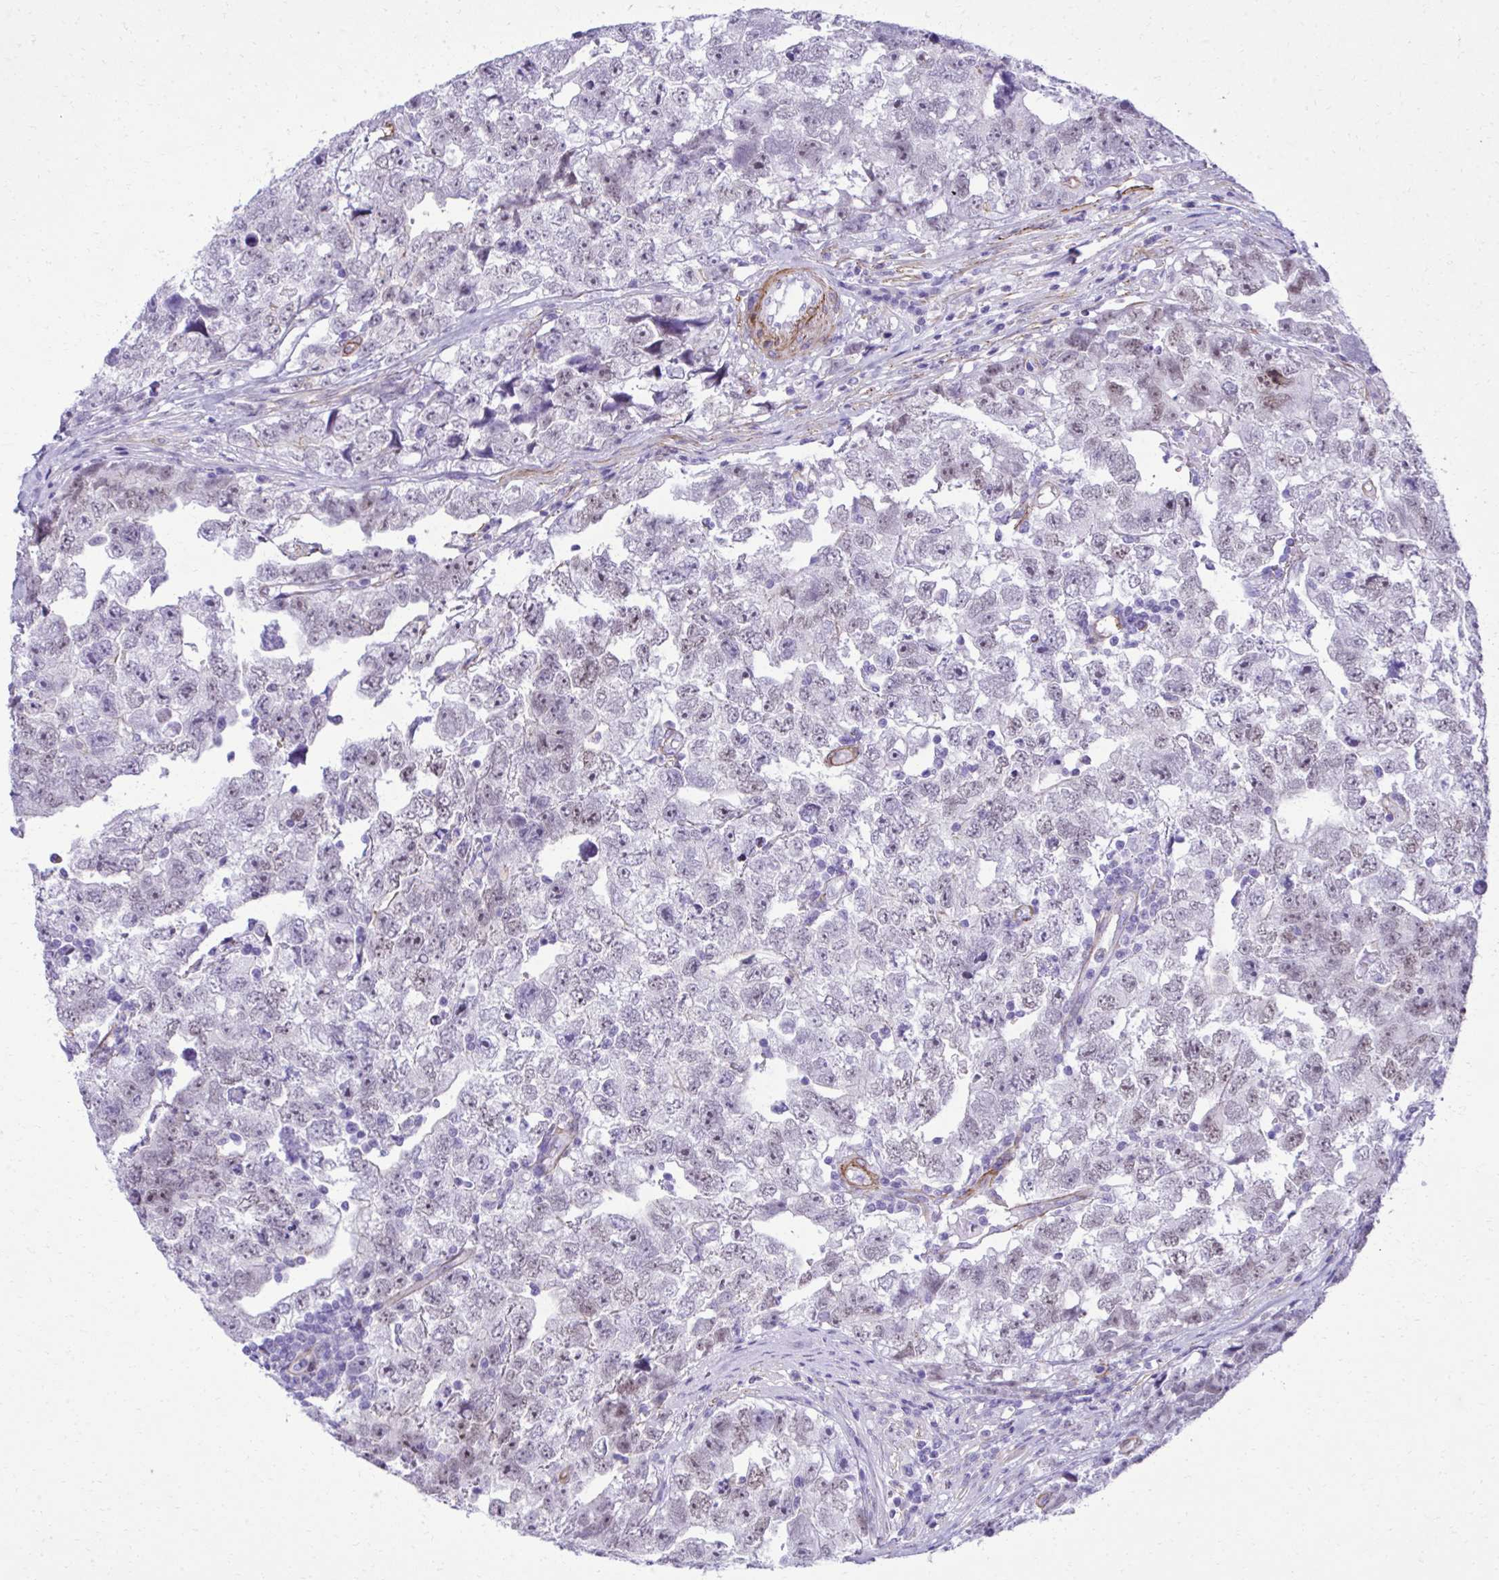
{"staining": {"intensity": "weak", "quantity": "25%-75%", "location": "nuclear"}, "tissue": "testis cancer", "cell_type": "Tumor cells", "image_type": "cancer", "snomed": [{"axis": "morphology", "description": "Carcinoma, Embryonal, NOS"}, {"axis": "topography", "description": "Testis"}], "caption": "DAB immunohistochemical staining of human testis embryonal carcinoma shows weak nuclear protein expression in approximately 25%-75% of tumor cells.", "gene": "PITPNM3", "patient": {"sex": "male", "age": 22}}